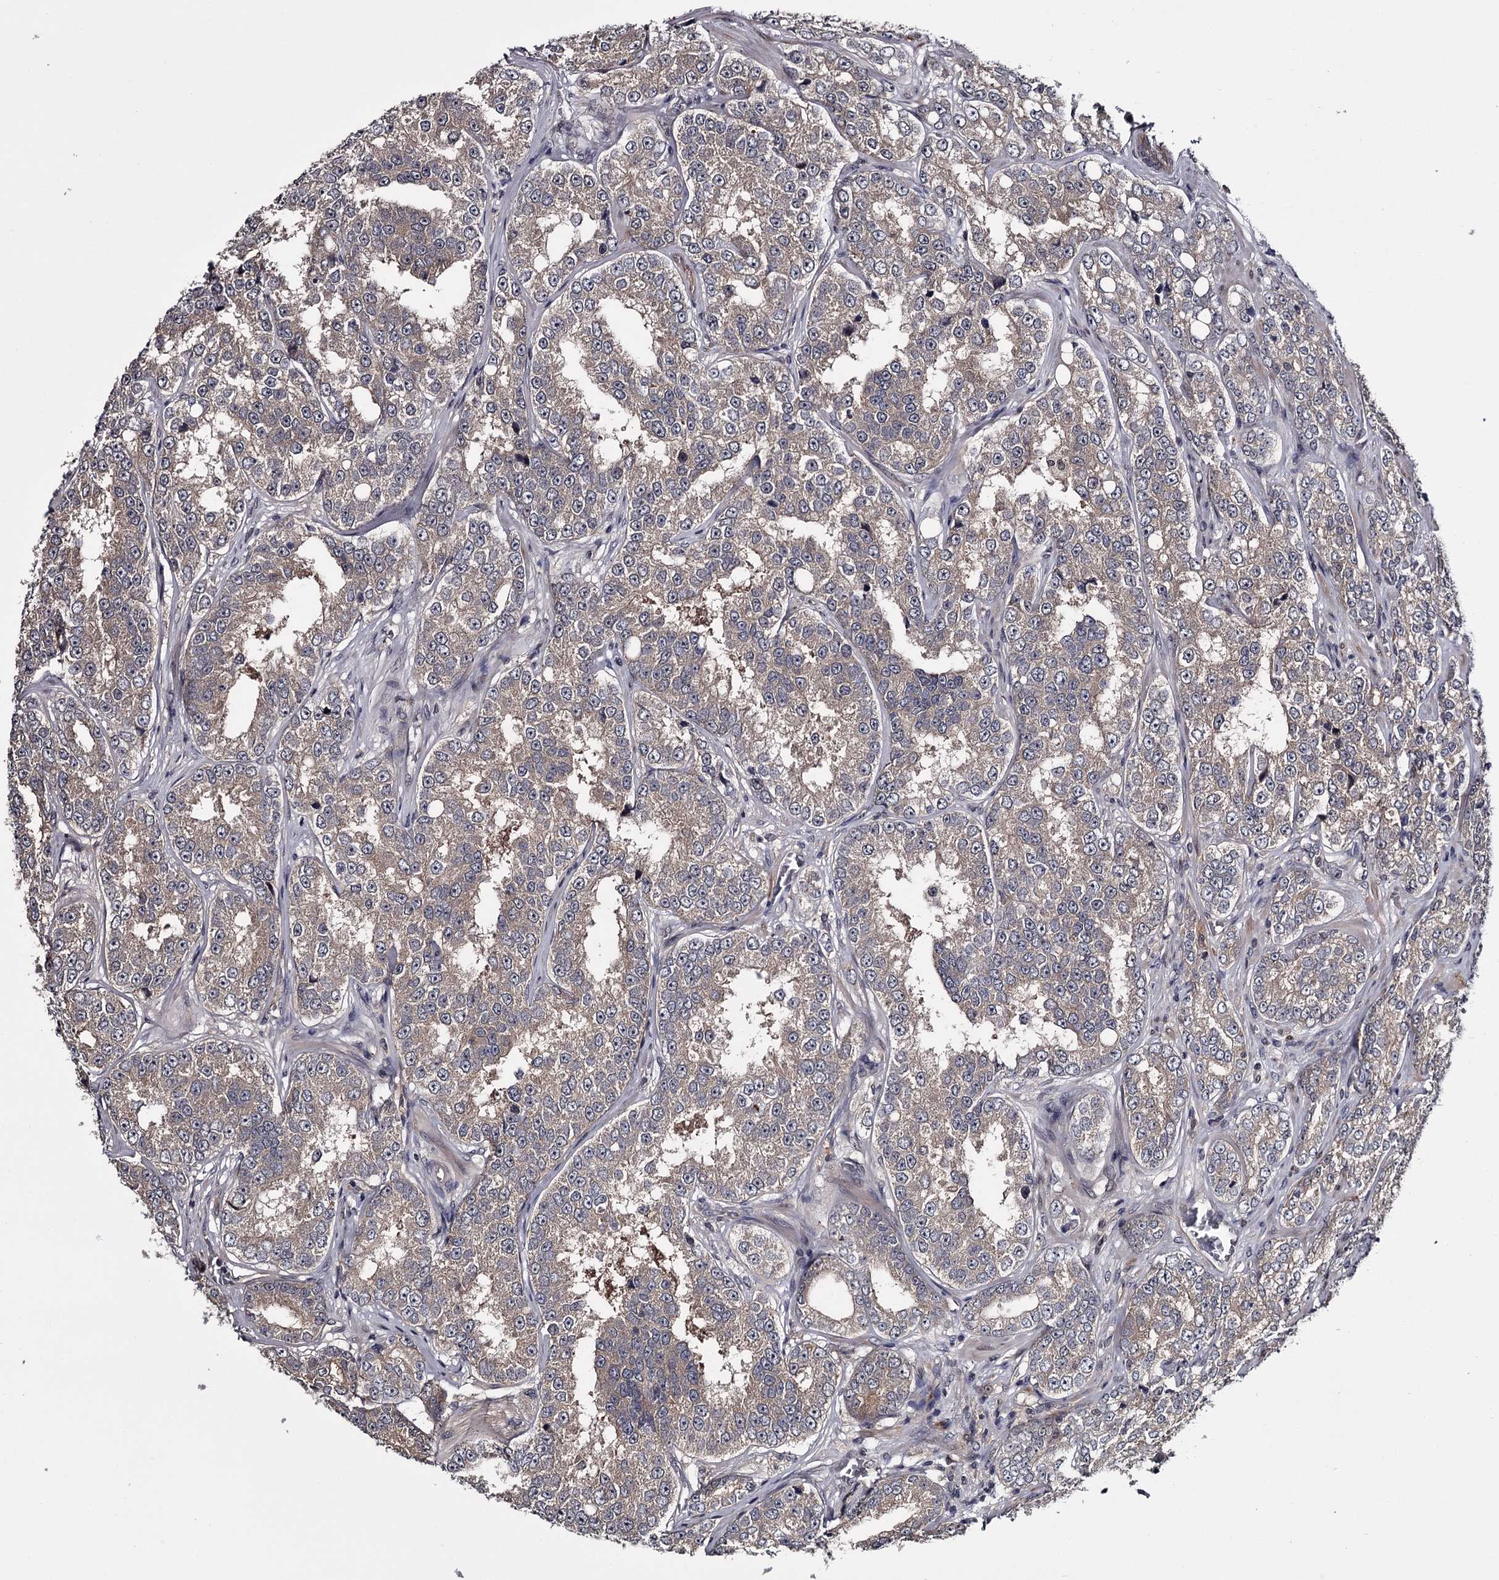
{"staining": {"intensity": "weak", "quantity": "<25%", "location": "cytoplasmic/membranous"}, "tissue": "prostate cancer", "cell_type": "Tumor cells", "image_type": "cancer", "snomed": [{"axis": "morphology", "description": "Normal tissue, NOS"}, {"axis": "morphology", "description": "Adenocarcinoma, High grade"}, {"axis": "topography", "description": "Prostate"}], "caption": "Tumor cells are negative for brown protein staining in prostate cancer (adenocarcinoma (high-grade)).", "gene": "DAO", "patient": {"sex": "male", "age": 83}}